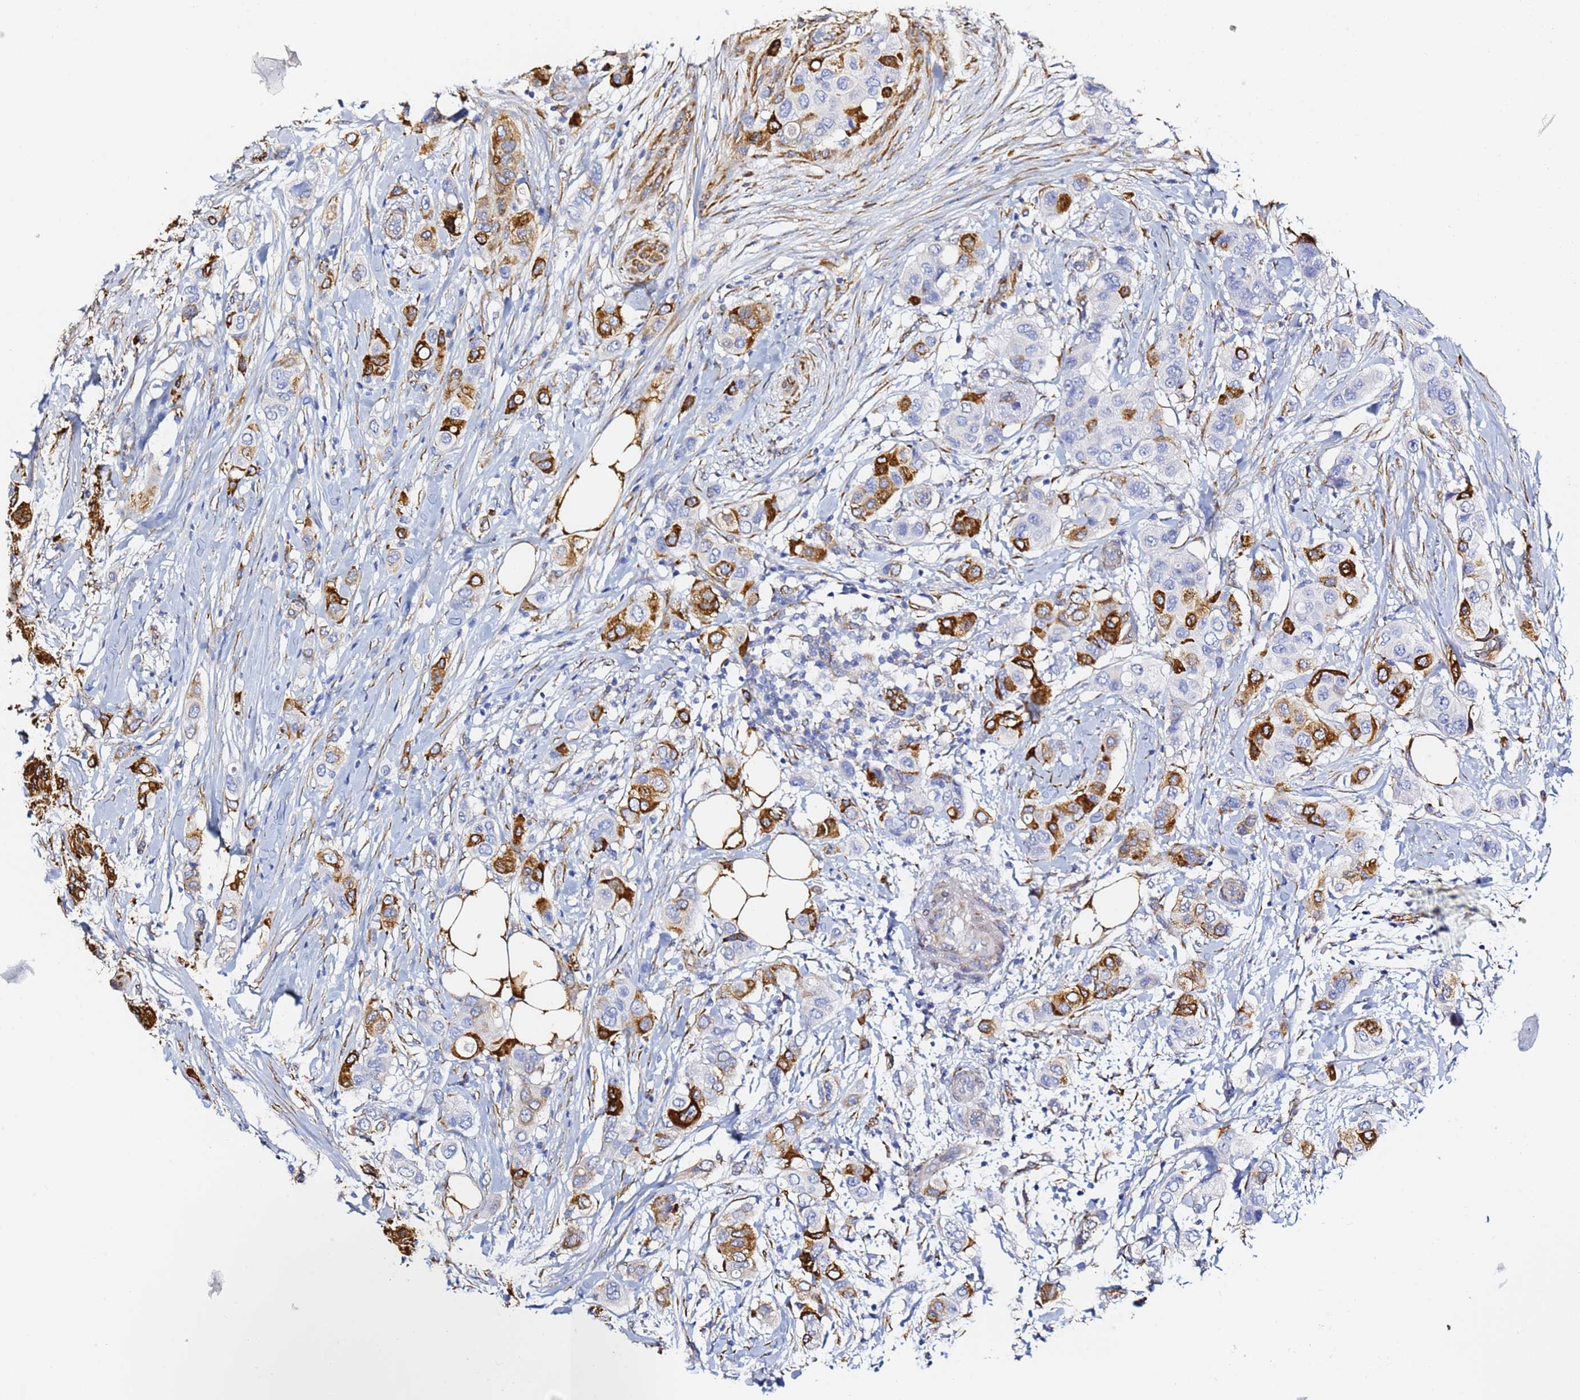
{"staining": {"intensity": "strong", "quantity": "25%-75%", "location": "cytoplasmic/membranous"}, "tissue": "breast cancer", "cell_type": "Tumor cells", "image_type": "cancer", "snomed": [{"axis": "morphology", "description": "Lobular carcinoma"}, {"axis": "topography", "description": "Breast"}], "caption": "This is an image of IHC staining of breast lobular carcinoma, which shows strong positivity in the cytoplasmic/membranous of tumor cells.", "gene": "GDAP2", "patient": {"sex": "female", "age": 51}}